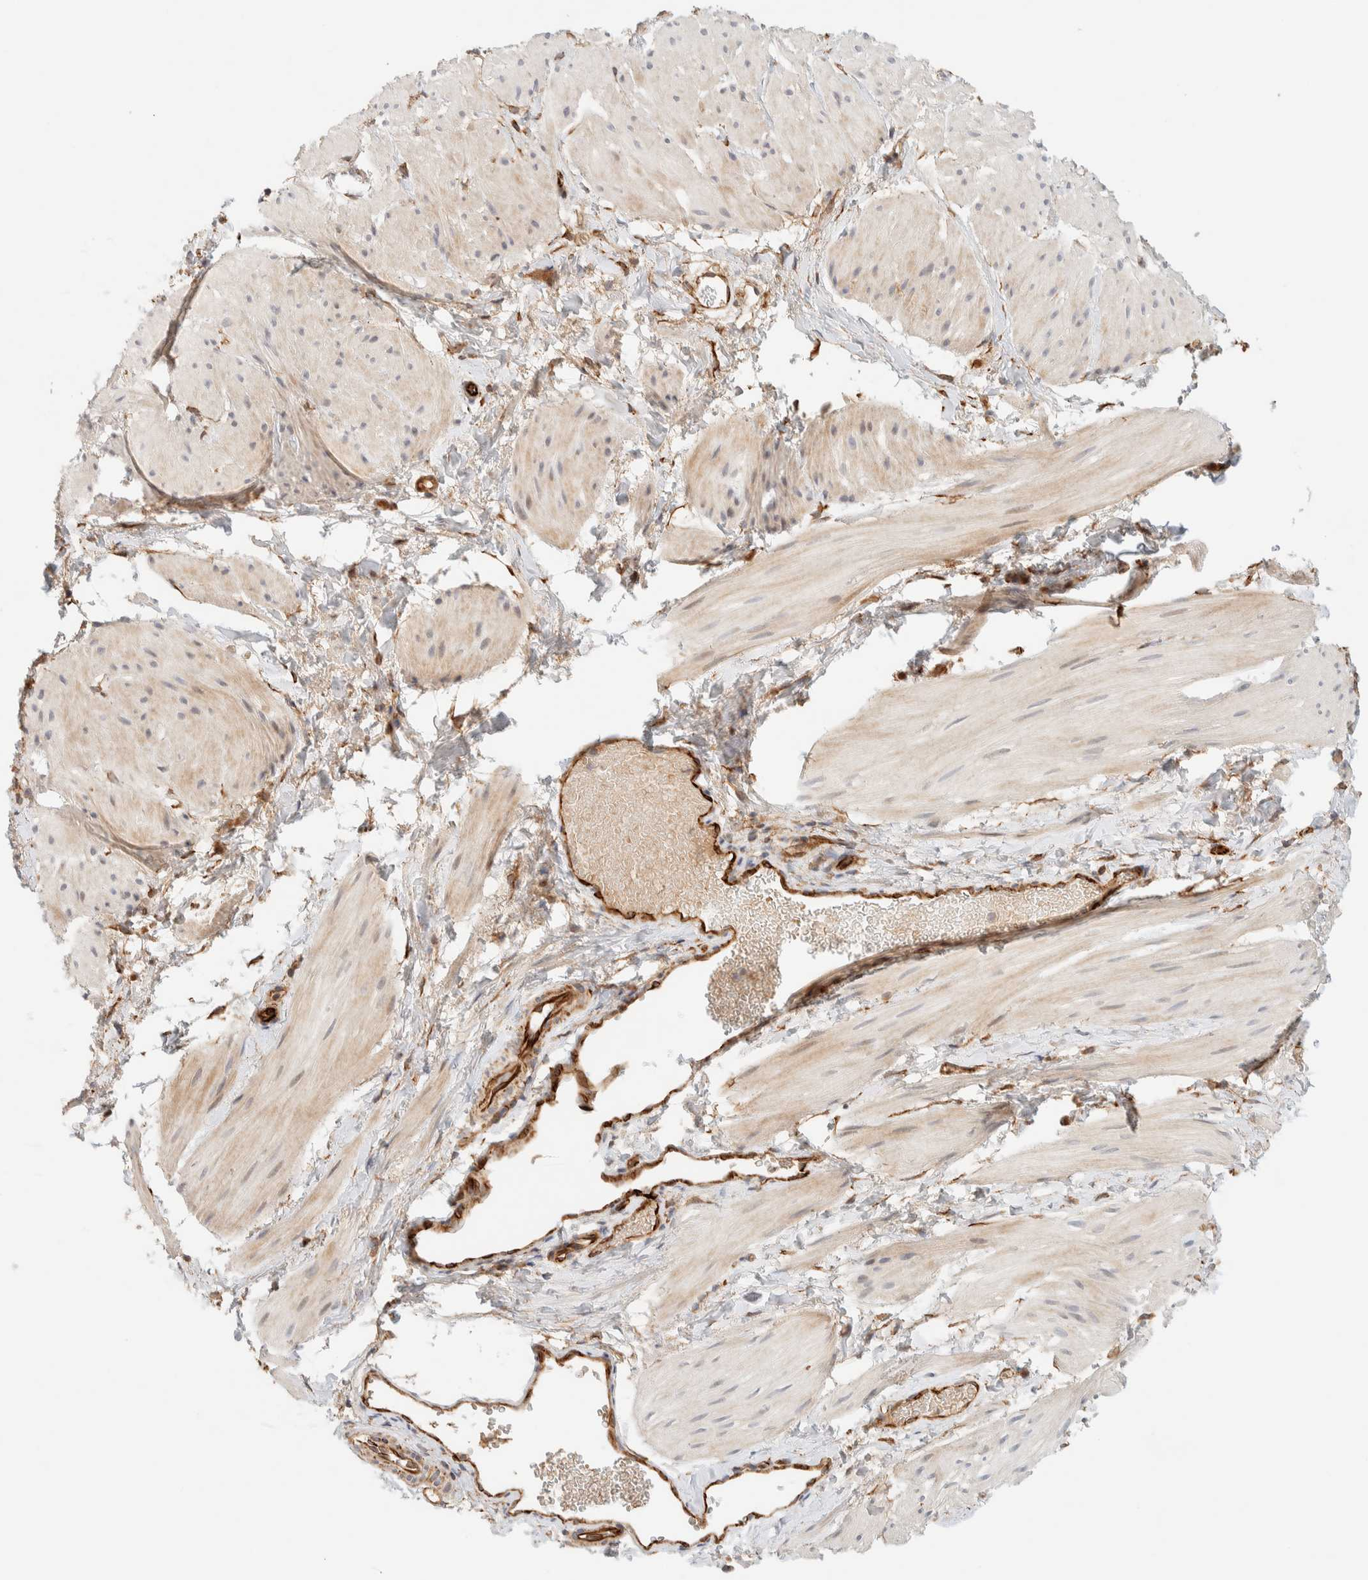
{"staining": {"intensity": "weak", "quantity": "25%-75%", "location": "cytoplasmic/membranous"}, "tissue": "smooth muscle", "cell_type": "Smooth muscle cells", "image_type": "normal", "snomed": [{"axis": "morphology", "description": "Normal tissue, NOS"}, {"axis": "topography", "description": "Smooth muscle"}], "caption": "Protein staining exhibits weak cytoplasmic/membranous staining in about 25%-75% of smooth muscle cells in unremarkable smooth muscle.", "gene": "FAT1", "patient": {"sex": "male", "age": 16}}